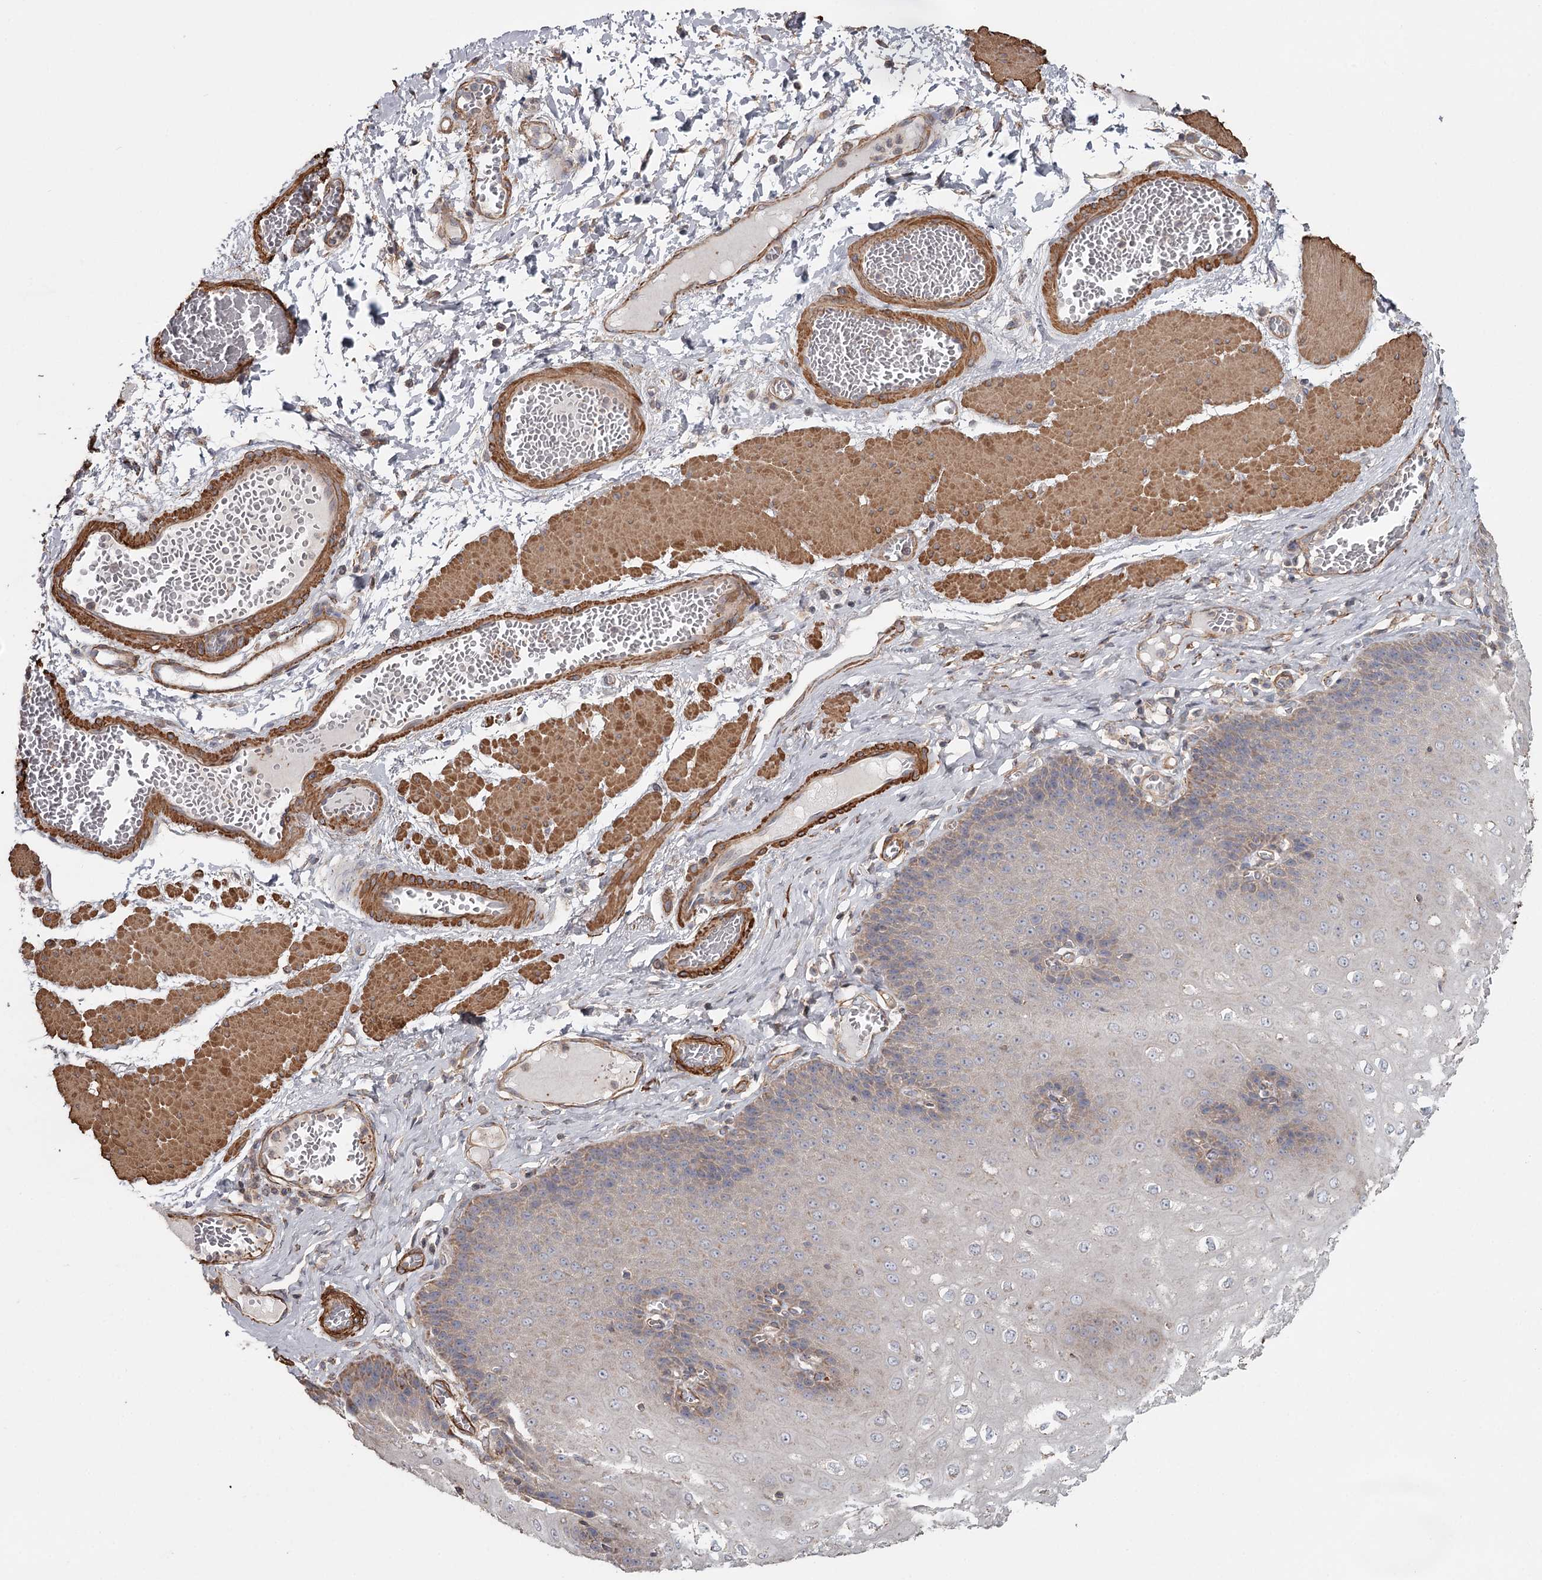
{"staining": {"intensity": "weak", "quantity": "25%-75%", "location": "cytoplasmic/membranous"}, "tissue": "esophagus", "cell_type": "Squamous epithelial cells", "image_type": "normal", "snomed": [{"axis": "morphology", "description": "Normal tissue, NOS"}, {"axis": "topography", "description": "Esophagus"}], "caption": "This photomicrograph shows immunohistochemistry (IHC) staining of normal esophagus, with low weak cytoplasmic/membranous positivity in approximately 25%-75% of squamous epithelial cells.", "gene": "DHRS9", "patient": {"sex": "male", "age": 60}}